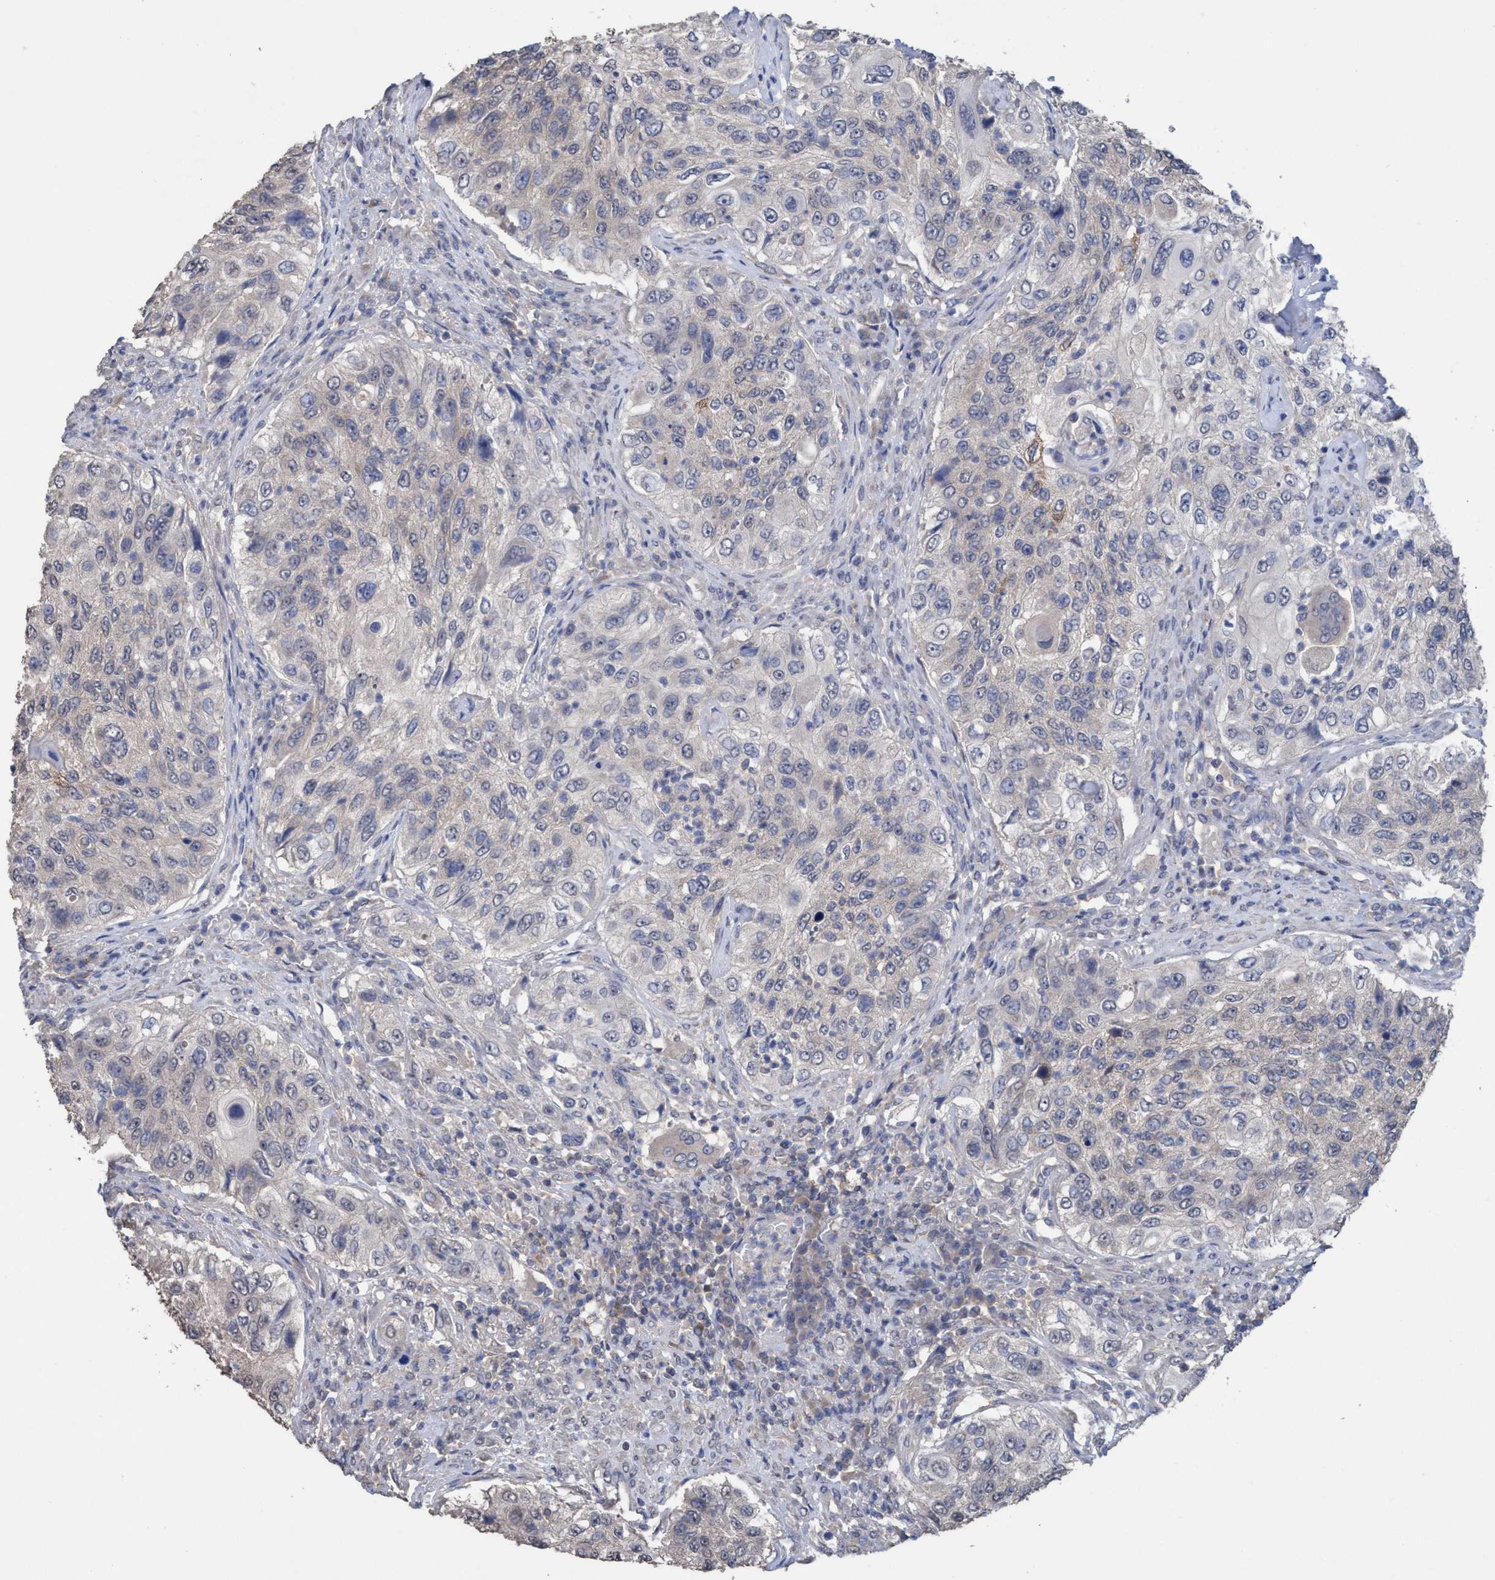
{"staining": {"intensity": "negative", "quantity": "none", "location": "none"}, "tissue": "urothelial cancer", "cell_type": "Tumor cells", "image_type": "cancer", "snomed": [{"axis": "morphology", "description": "Urothelial carcinoma, High grade"}, {"axis": "topography", "description": "Urinary bladder"}], "caption": "Human urothelial cancer stained for a protein using immunohistochemistry (IHC) reveals no expression in tumor cells.", "gene": "GLOD4", "patient": {"sex": "female", "age": 60}}